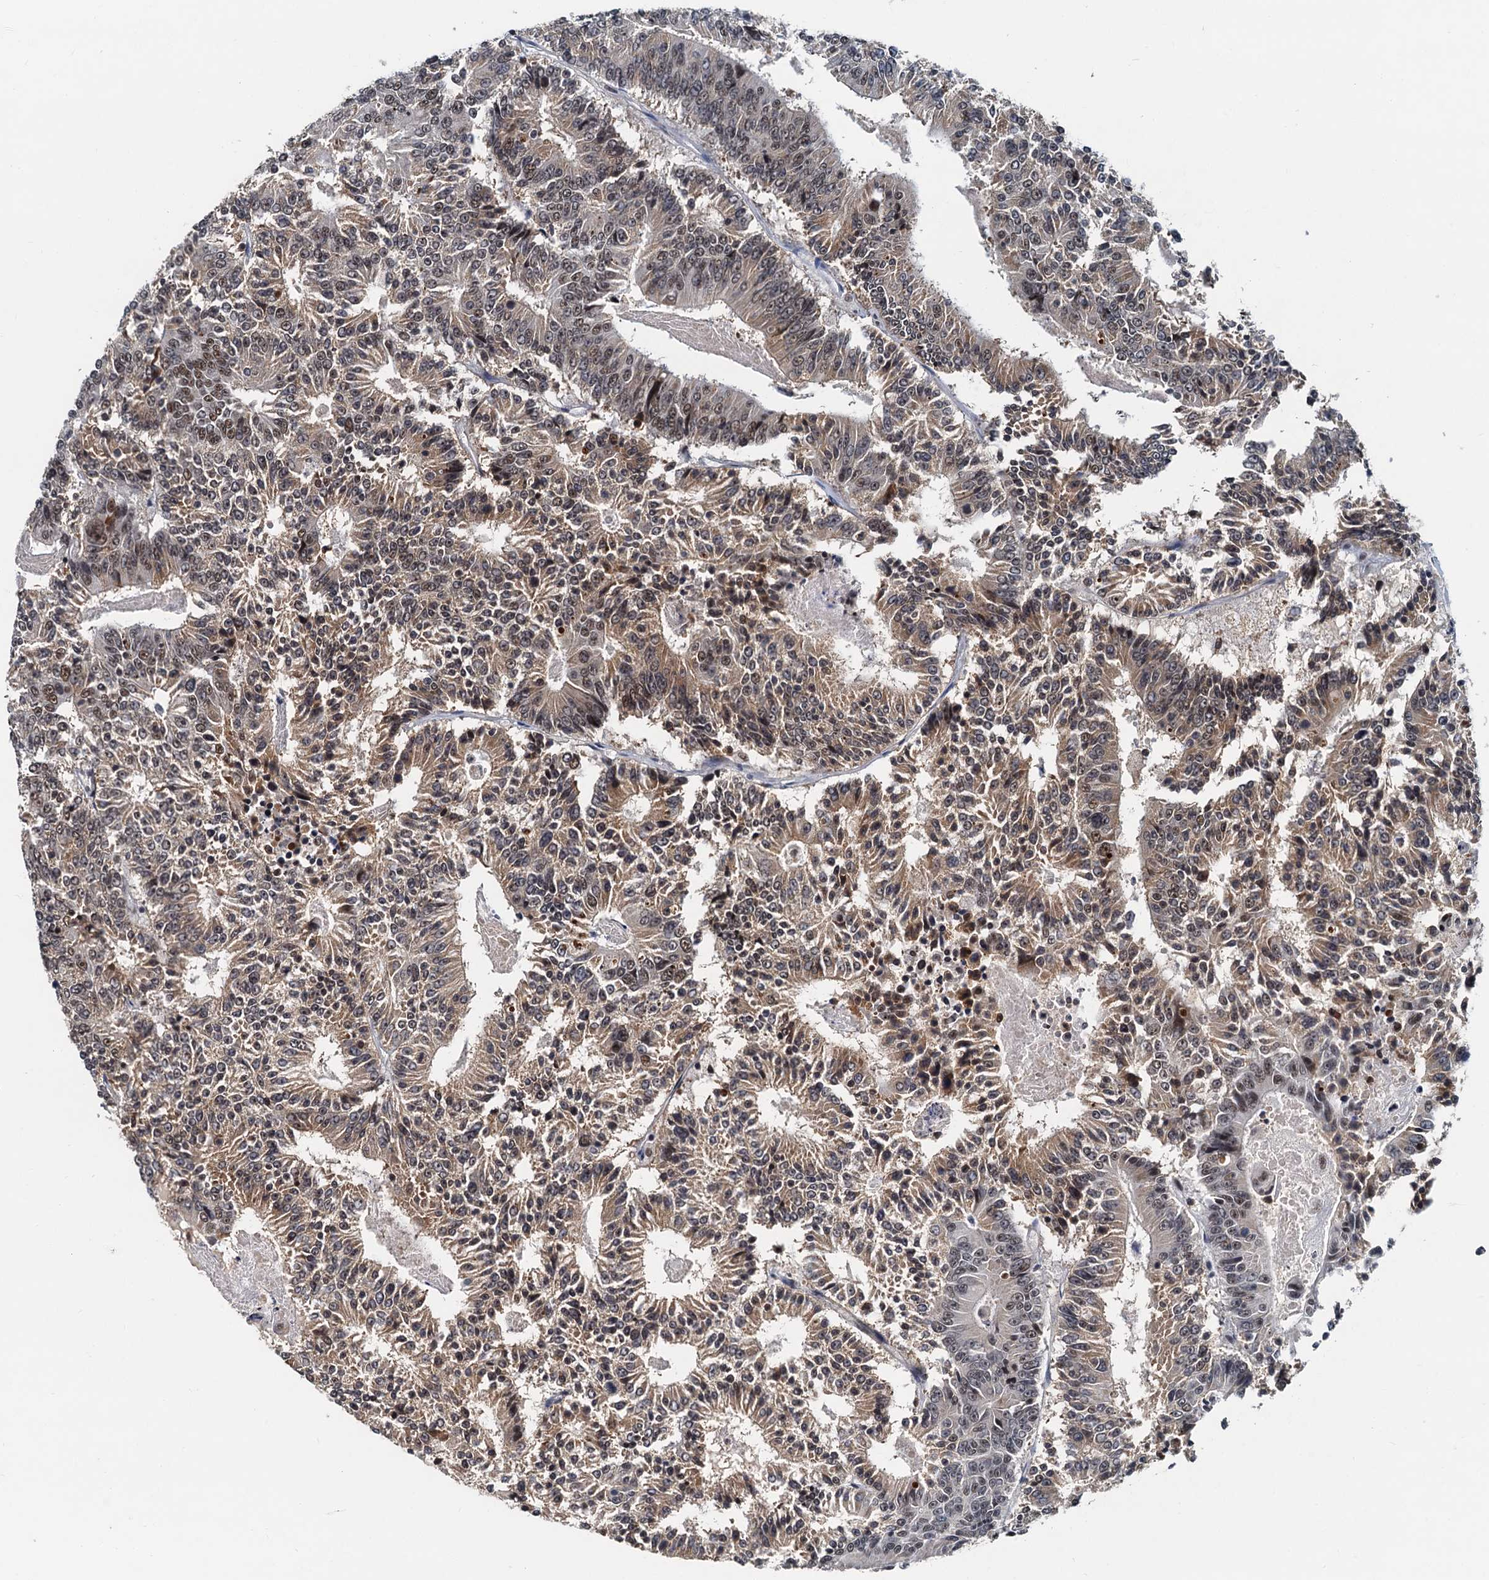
{"staining": {"intensity": "moderate", "quantity": ">75%", "location": "cytoplasmic/membranous,nuclear"}, "tissue": "colorectal cancer", "cell_type": "Tumor cells", "image_type": "cancer", "snomed": [{"axis": "morphology", "description": "Adenocarcinoma, NOS"}, {"axis": "topography", "description": "Colon"}], "caption": "Immunohistochemistry (IHC) photomicrograph of colorectal cancer stained for a protein (brown), which demonstrates medium levels of moderate cytoplasmic/membranous and nuclear expression in approximately >75% of tumor cells.", "gene": "SNRPD1", "patient": {"sex": "male", "age": 83}}